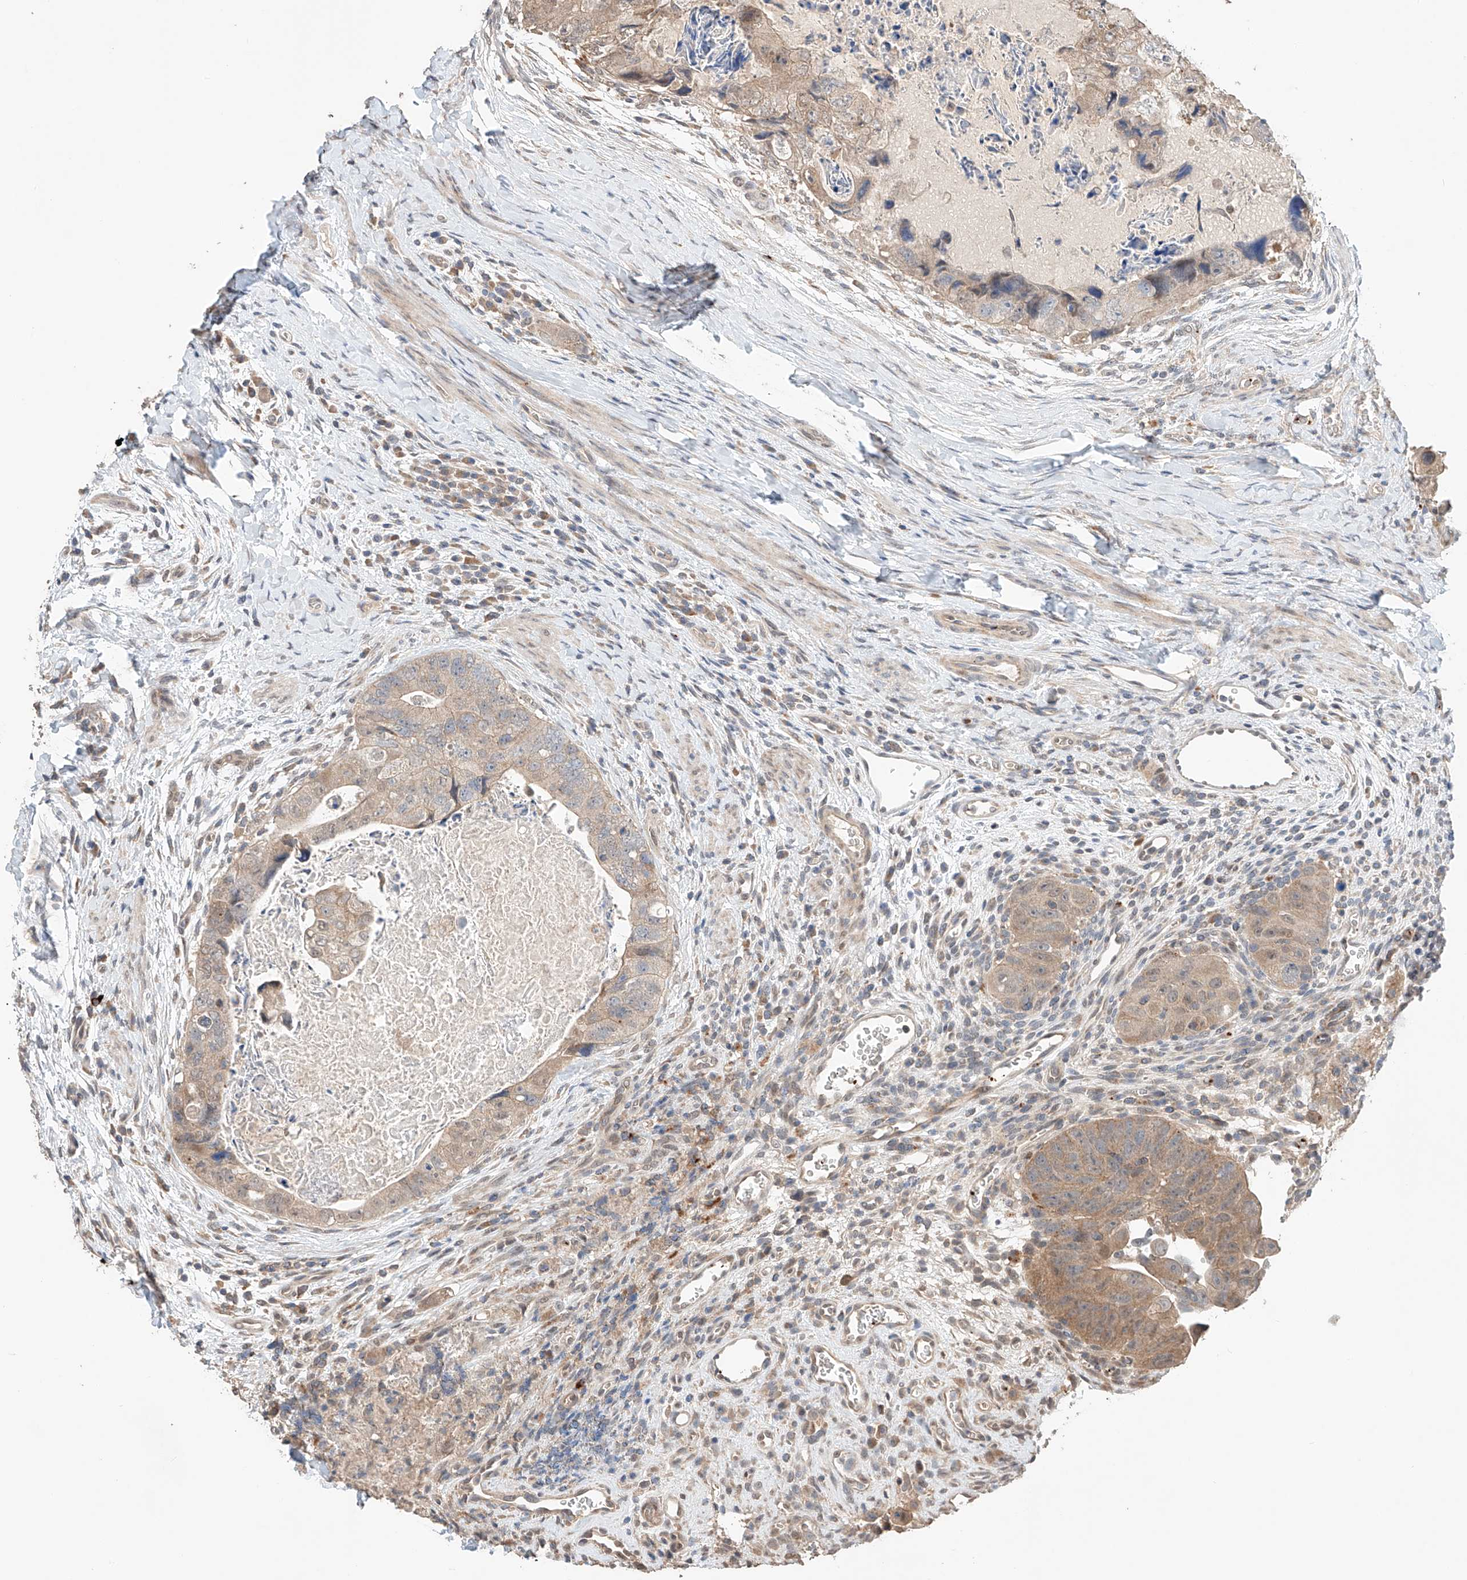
{"staining": {"intensity": "weak", "quantity": "25%-75%", "location": "cytoplasmic/membranous"}, "tissue": "colorectal cancer", "cell_type": "Tumor cells", "image_type": "cancer", "snomed": [{"axis": "morphology", "description": "Adenocarcinoma, NOS"}, {"axis": "topography", "description": "Rectum"}], "caption": "Weak cytoplasmic/membranous staining is appreciated in about 25%-75% of tumor cells in adenocarcinoma (colorectal). (DAB IHC, brown staining for protein, blue staining for nuclei).", "gene": "ZFHX2", "patient": {"sex": "male", "age": 59}}